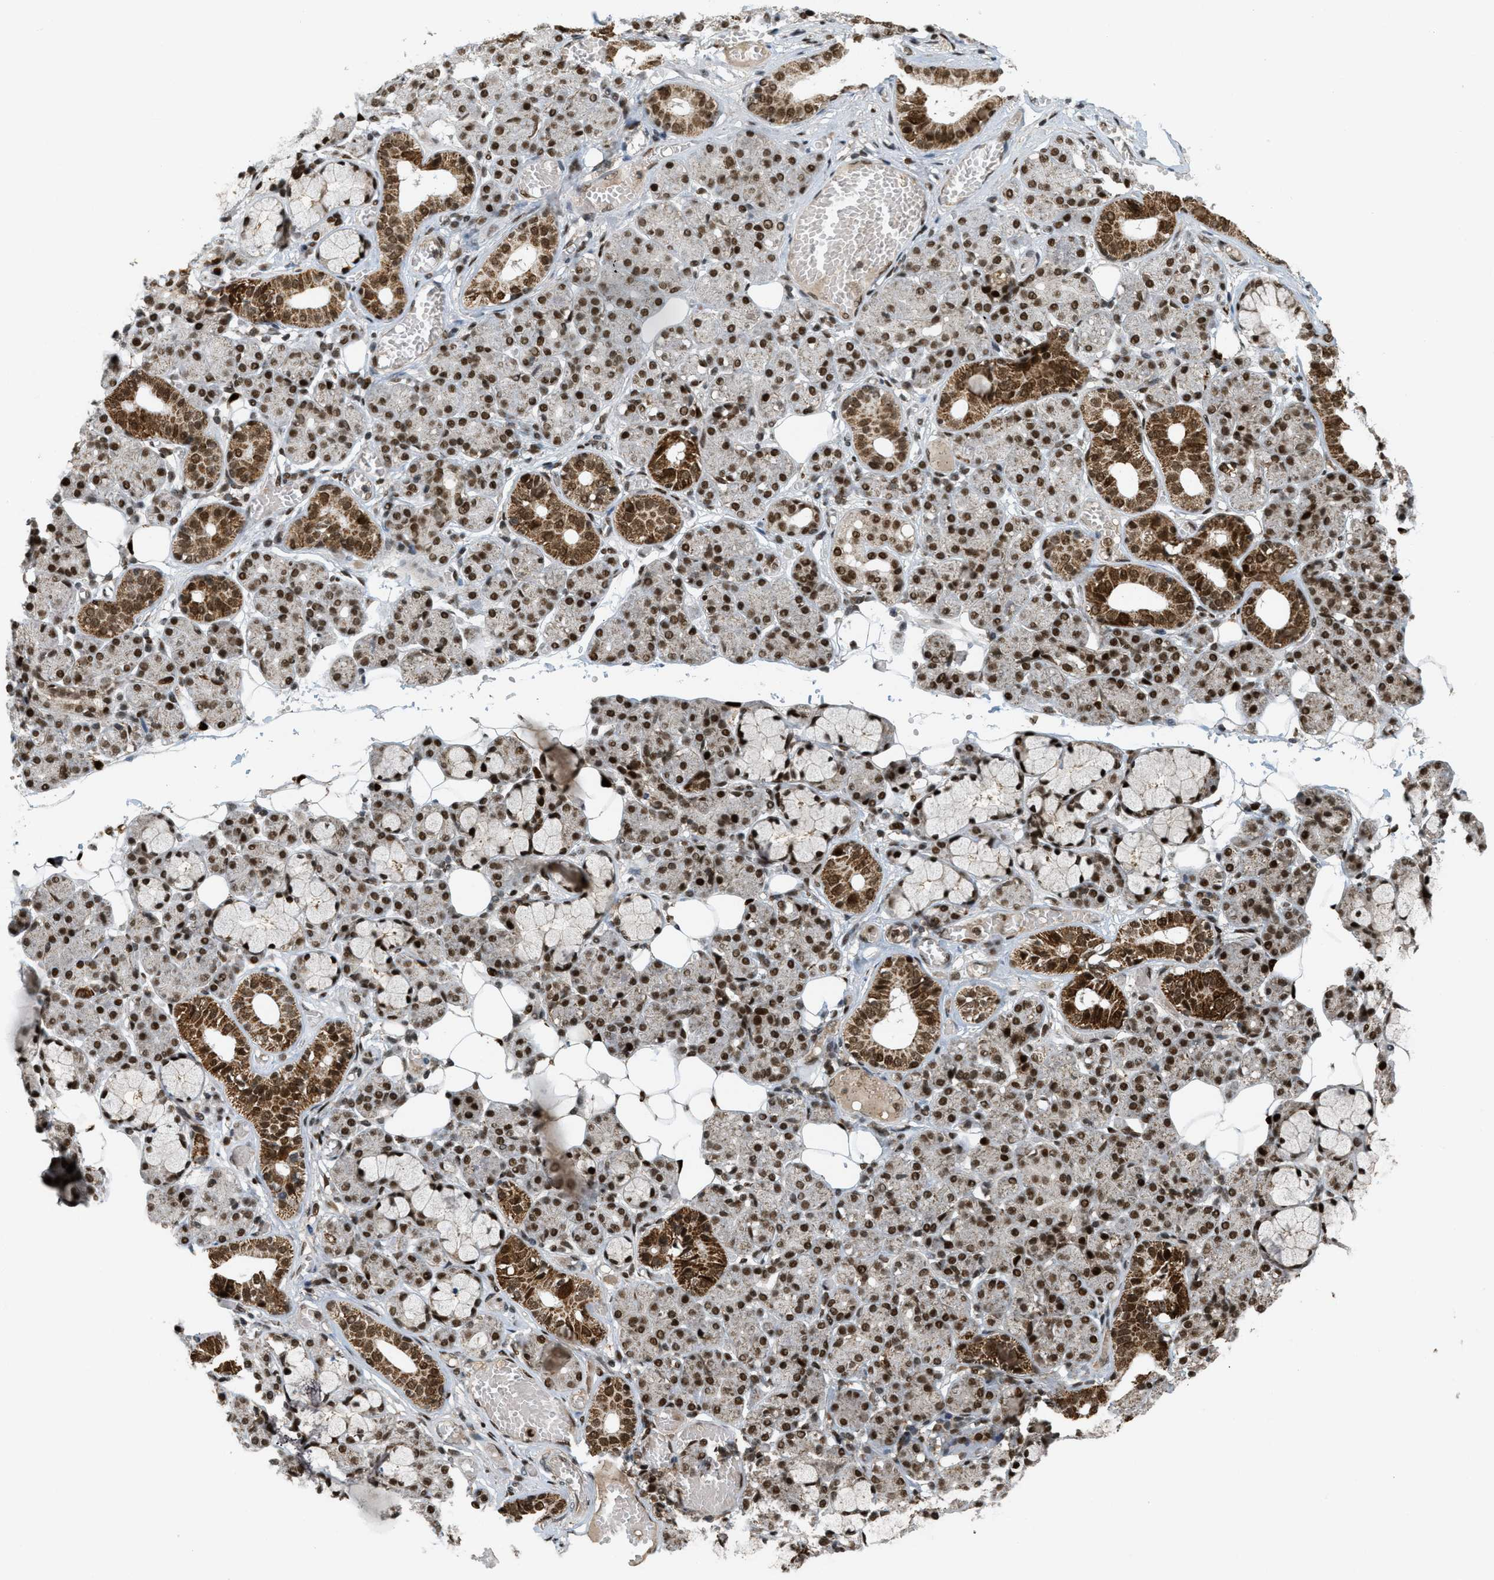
{"staining": {"intensity": "strong", "quantity": ">75%", "location": "cytoplasmic/membranous,nuclear"}, "tissue": "salivary gland", "cell_type": "Glandular cells", "image_type": "normal", "snomed": [{"axis": "morphology", "description": "Normal tissue, NOS"}, {"axis": "topography", "description": "Salivary gland"}], "caption": "High-magnification brightfield microscopy of unremarkable salivary gland stained with DAB (brown) and counterstained with hematoxylin (blue). glandular cells exhibit strong cytoplasmic/membranous,nuclear expression is present in about>75% of cells. (DAB IHC, brown staining for protein, blue staining for nuclei).", "gene": "TLK1", "patient": {"sex": "male", "age": 63}}